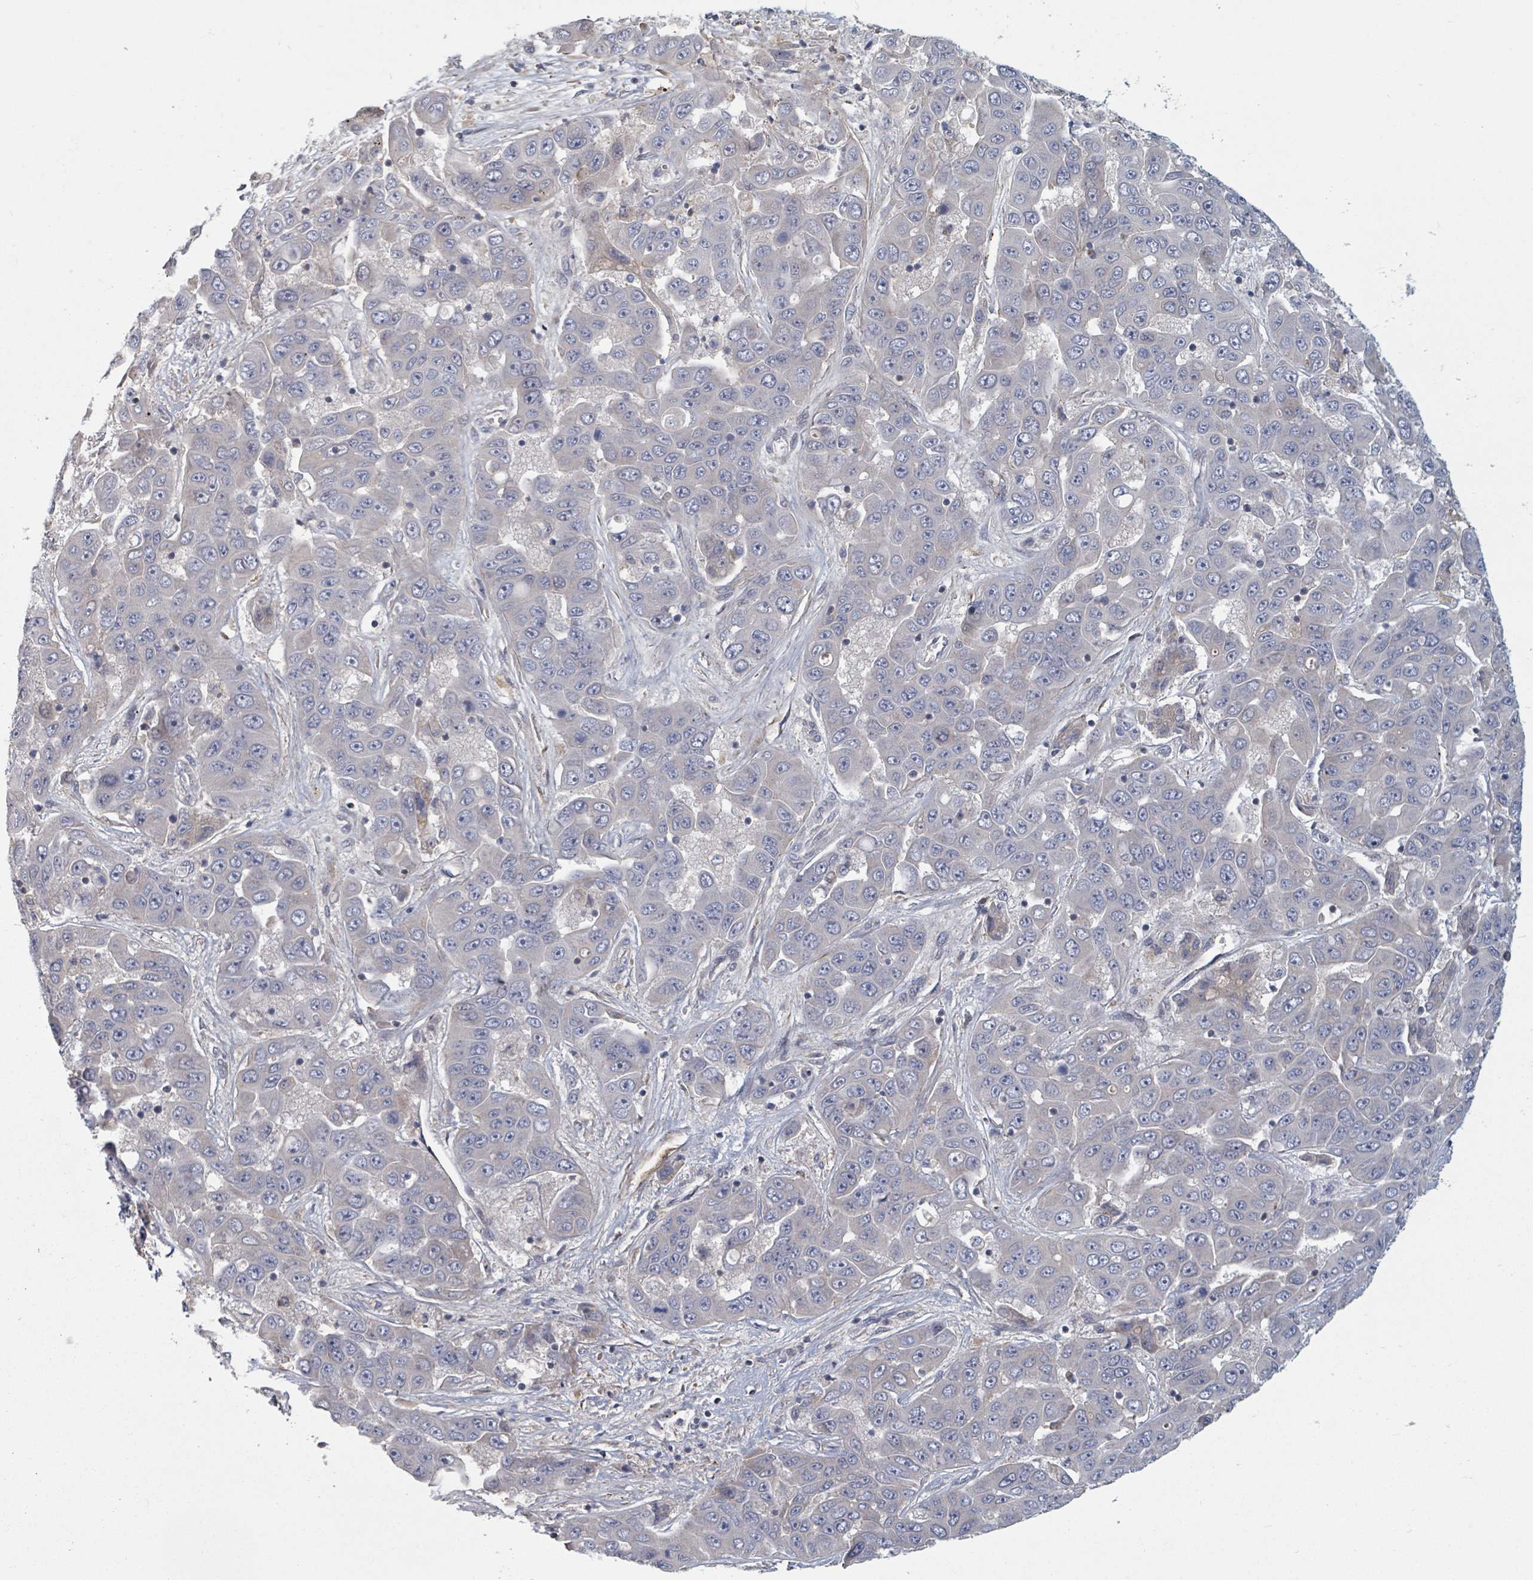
{"staining": {"intensity": "negative", "quantity": "none", "location": "none"}, "tissue": "liver cancer", "cell_type": "Tumor cells", "image_type": "cancer", "snomed": [{"axis": "morphology", "description": "Cholangiocarcinoma"}, {"axis": "topography", "description": "Liver"}], "caption": "High magnification brightfield microscopy of liver cancer stained with DAB (brown) and counterstained with hematoxylin (blue): tumor cells show no significant expression.", "gene": "GABBR1", "patient": {"sex": "female", "age": 52}}